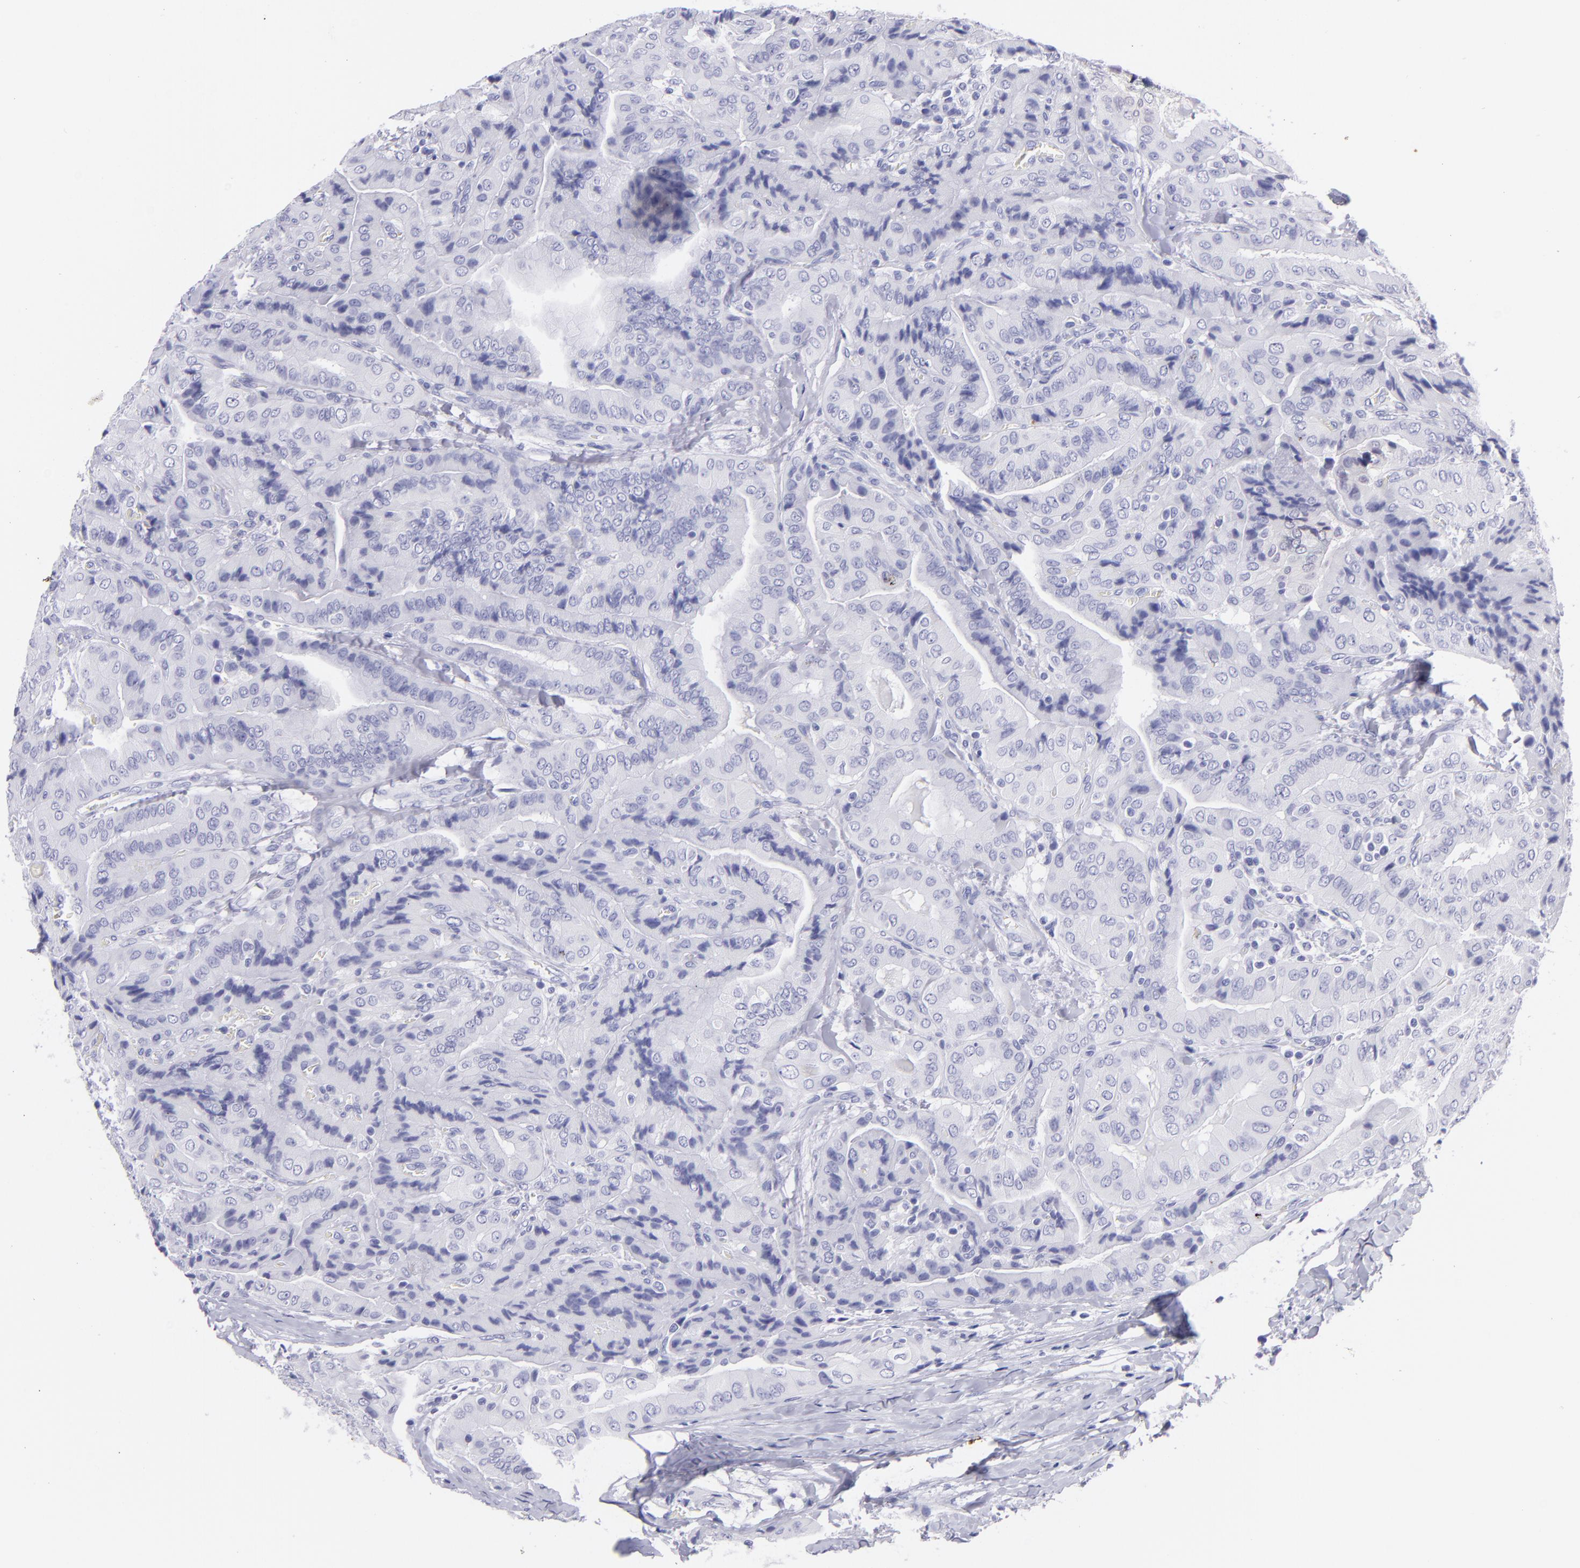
{"staining": {"intensity": "negative", "quantity": "none", "location": "none"}, "tissue": "thyroid cancer", "cell_type": "Tumor cells", "image_type": "cancer", "snomed": [{"axis": "morphology", "description": "Papillary adenocarcinoma, NOS"}, {"axis": "topography", "description": "Thyroid gland"}], "caption": "A high-resolution histopathology image shows immunohistochemistry (IHC) staining of thyroid papillary adenocarcinoma, which displays no significant positivity in tumor cells.", "gene": "PIP", "patient": {"sex": "female", "age": 71}}